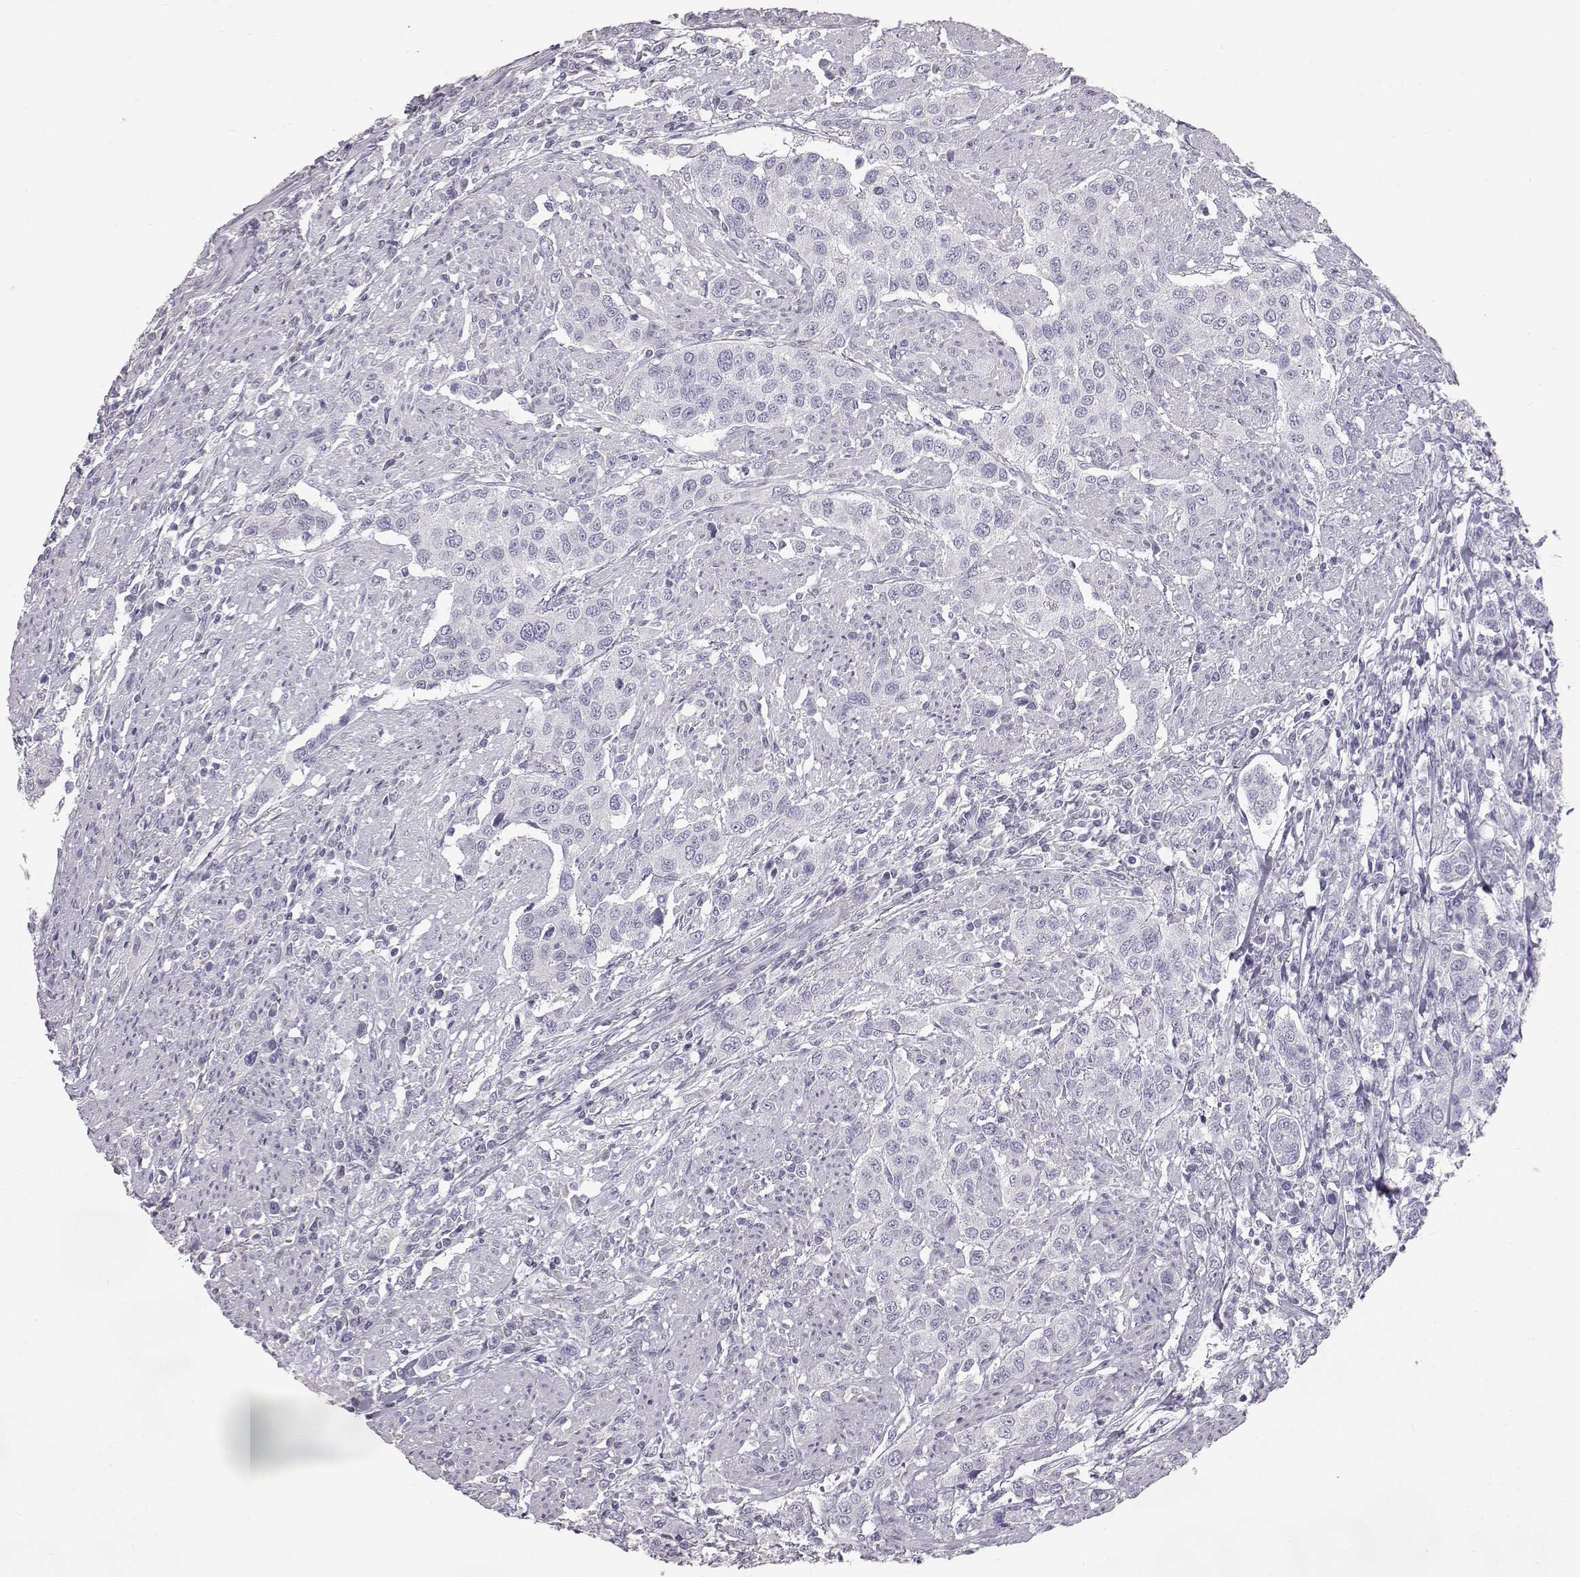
{"staining": {"intensity": "negative", "quantity": "none", "location": "none"}, "tissue": "urothelial cancer", "cell_type": "Tumor cells", "image_type": "cancer", "snomed": [{"axis": "morphology", "description": "Urothelial carcinoma, High grade"}, {"axis": "topography", "description": "Urinary bladder"}], "caption": "Photomicrograph shows no significant protein positivity in tumor cells of high-grade urothelial carcinoma.", "gene": "KRT33A", "patient": {"sex": "female", "age": 58}}